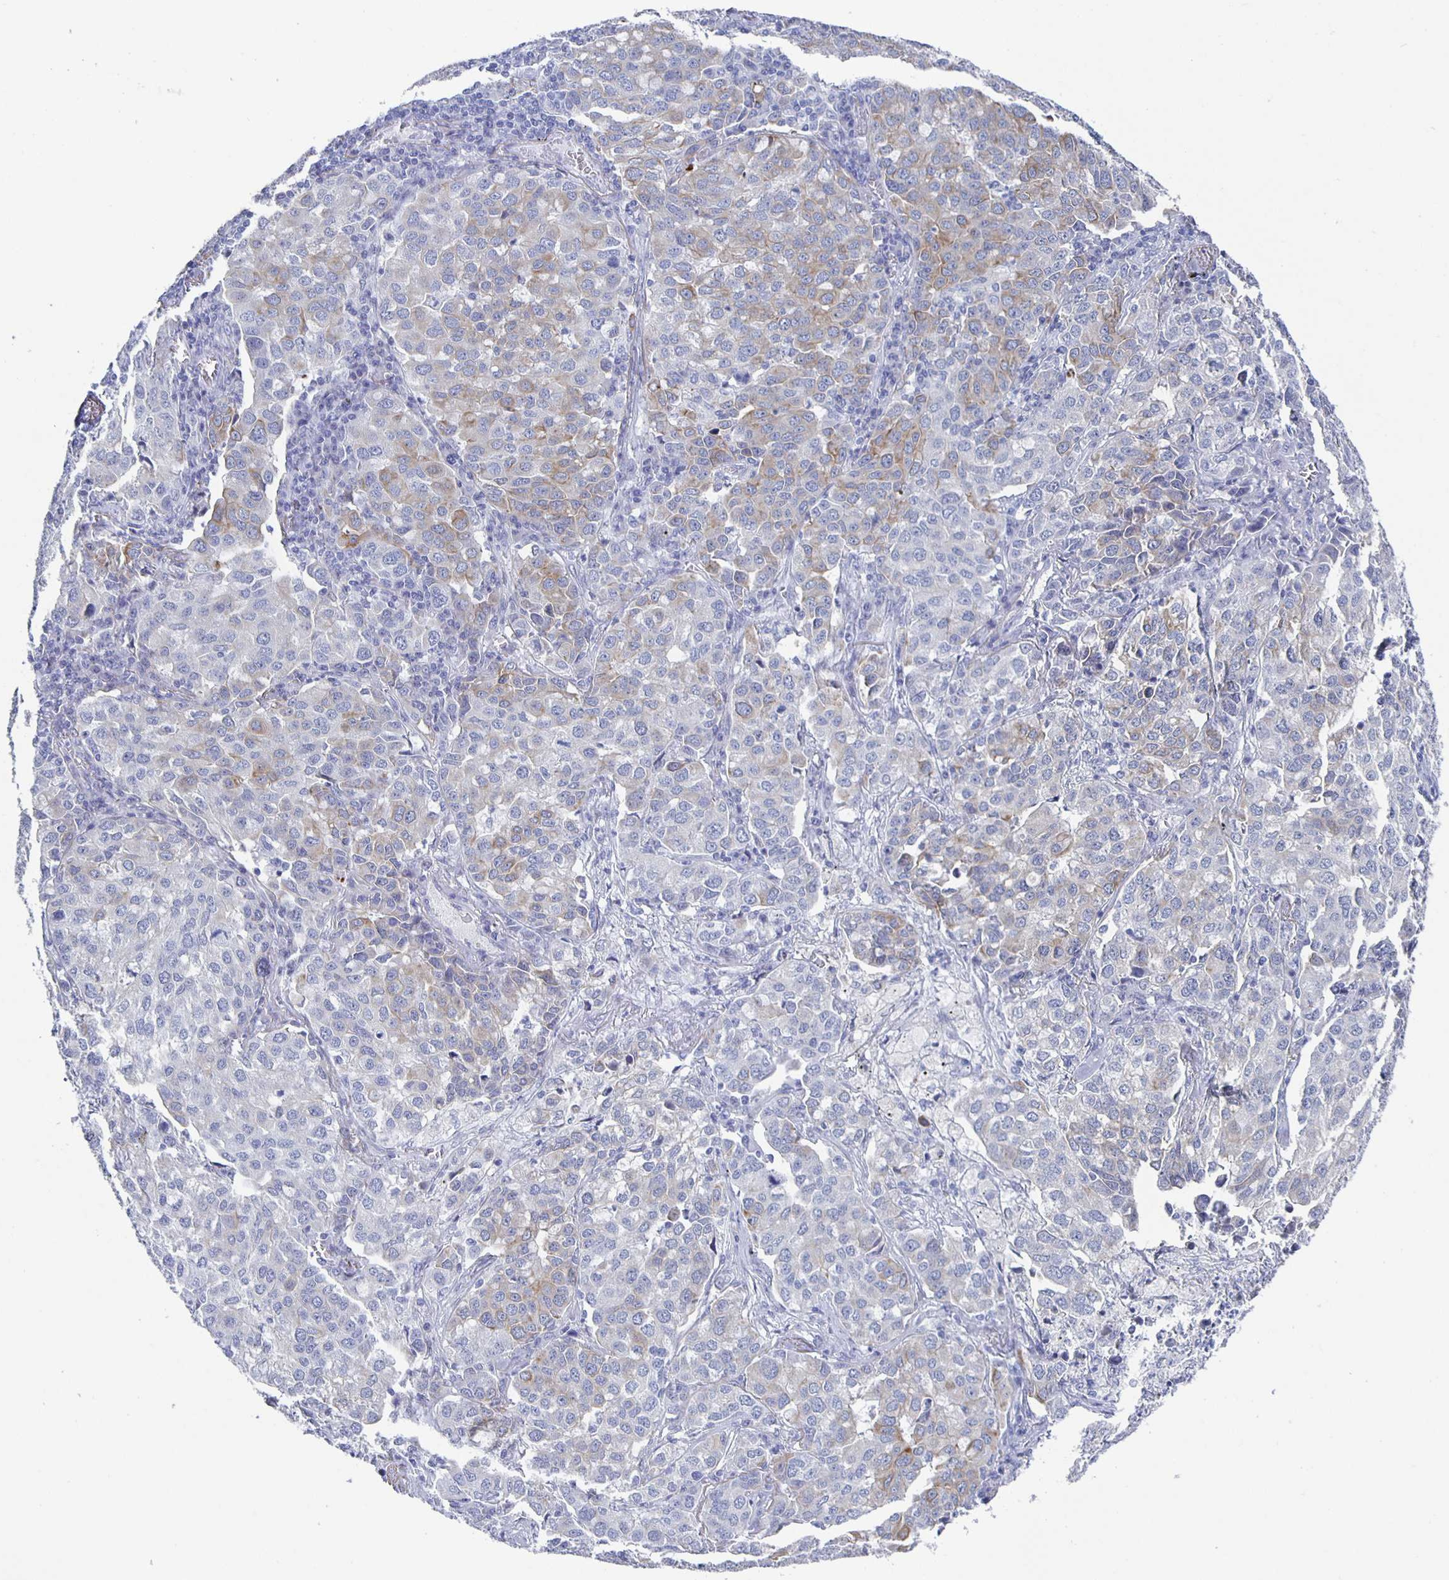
{"staining": {"intensity": "moderate", "quantity": "<25%", "location": "cytoplasmic/membranous"}, "tissue": "lung cancer", "cell_type": "Tumor cells", "image_type": "cancer", "snomed": [{"axis": "morphology", "description": "Adenocarcinoma, NOS"}, {"axis": "morphology", "description": "Adenocarcinoma, metastatic, NOS"}, {"axis": "topography", "description": "Lymph node"}, {"axis": "topography", "description": "Lung"}], "caption": "The image exhibits staining of metastatic adenocarcinoma (lung), revealing moderate cytoplasmic/membranous protein staining (brown color) within tumor cells. (DAB (3,3'-diaminobenzidine) IHC, brown staining for protein, blue staining for nuclei).", "gene": "CCDC17", "patient": {"sex": "female", "age": 65}}